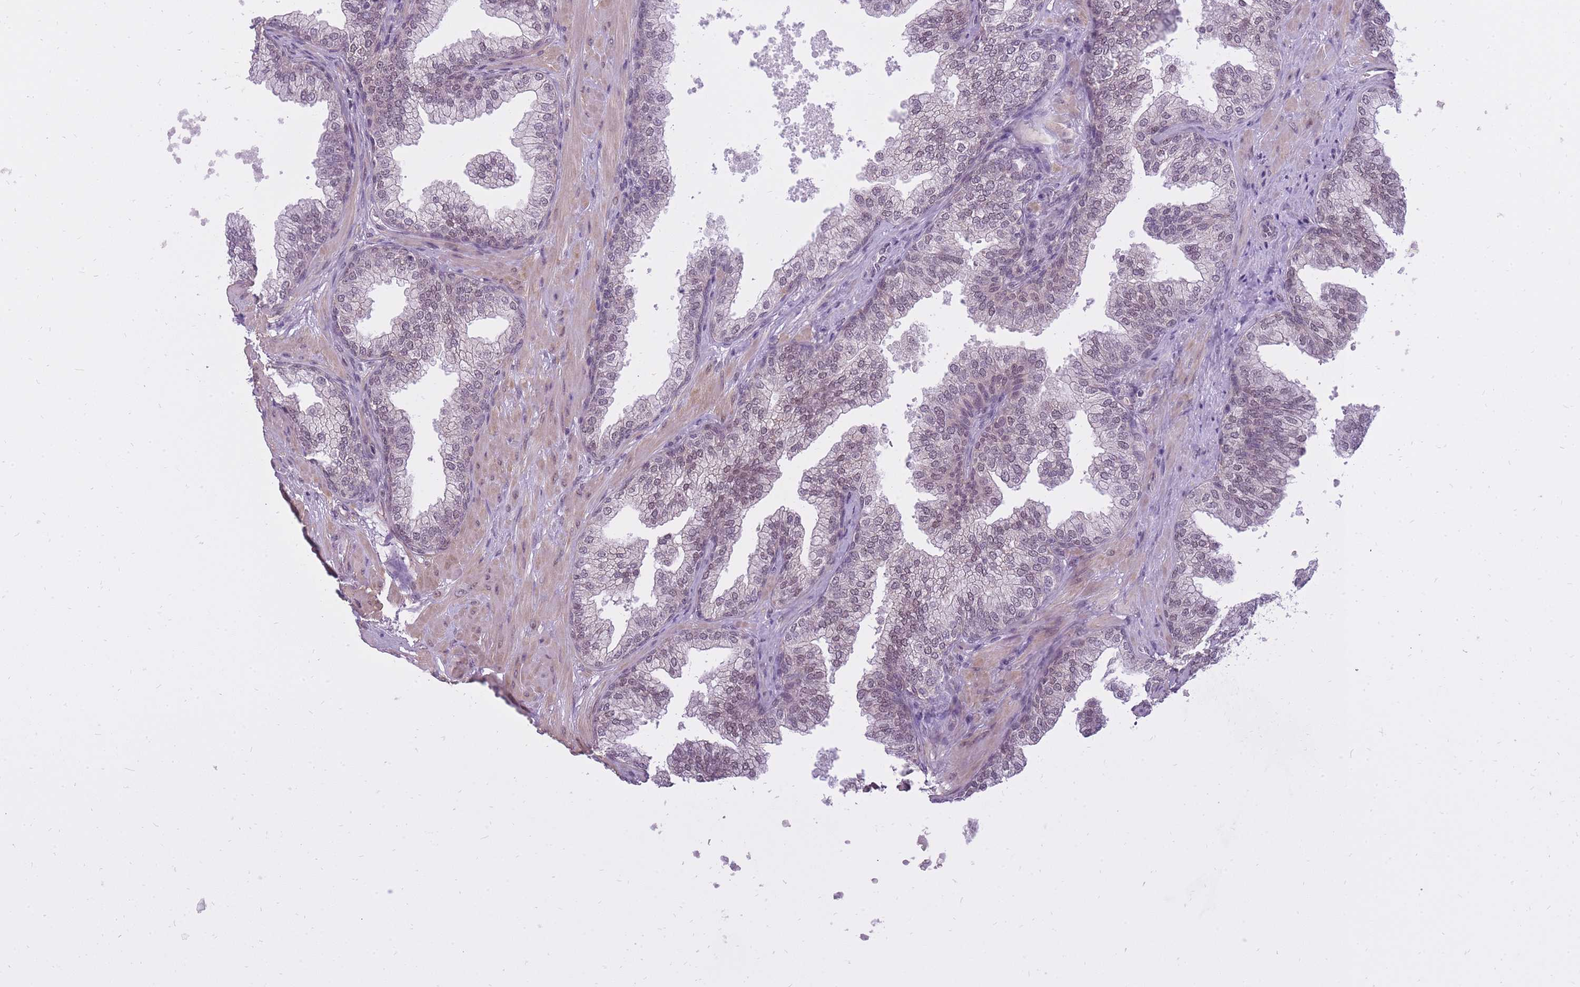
{"staining": {"intensity": "weak", "quantity": "25%-75%", "location": "nuclear"}, "tissue": "prostate", "cell_type": "Glandular cells", "image_type": "normal", "snomed": [{"axis": "morphology", "description": "Normal tissue, NOS"}, {"axis": "topography", "description": "Prostate"}], "caption": "Glandular cells show low levels of weak nuclear positivity in about 25%-75% of cells in benign prostate. Ihc stains the protein in brown and the nuclei are stained blue.", "gene": "TIGD1", "patient": {"sex": "male", "age": 60}}